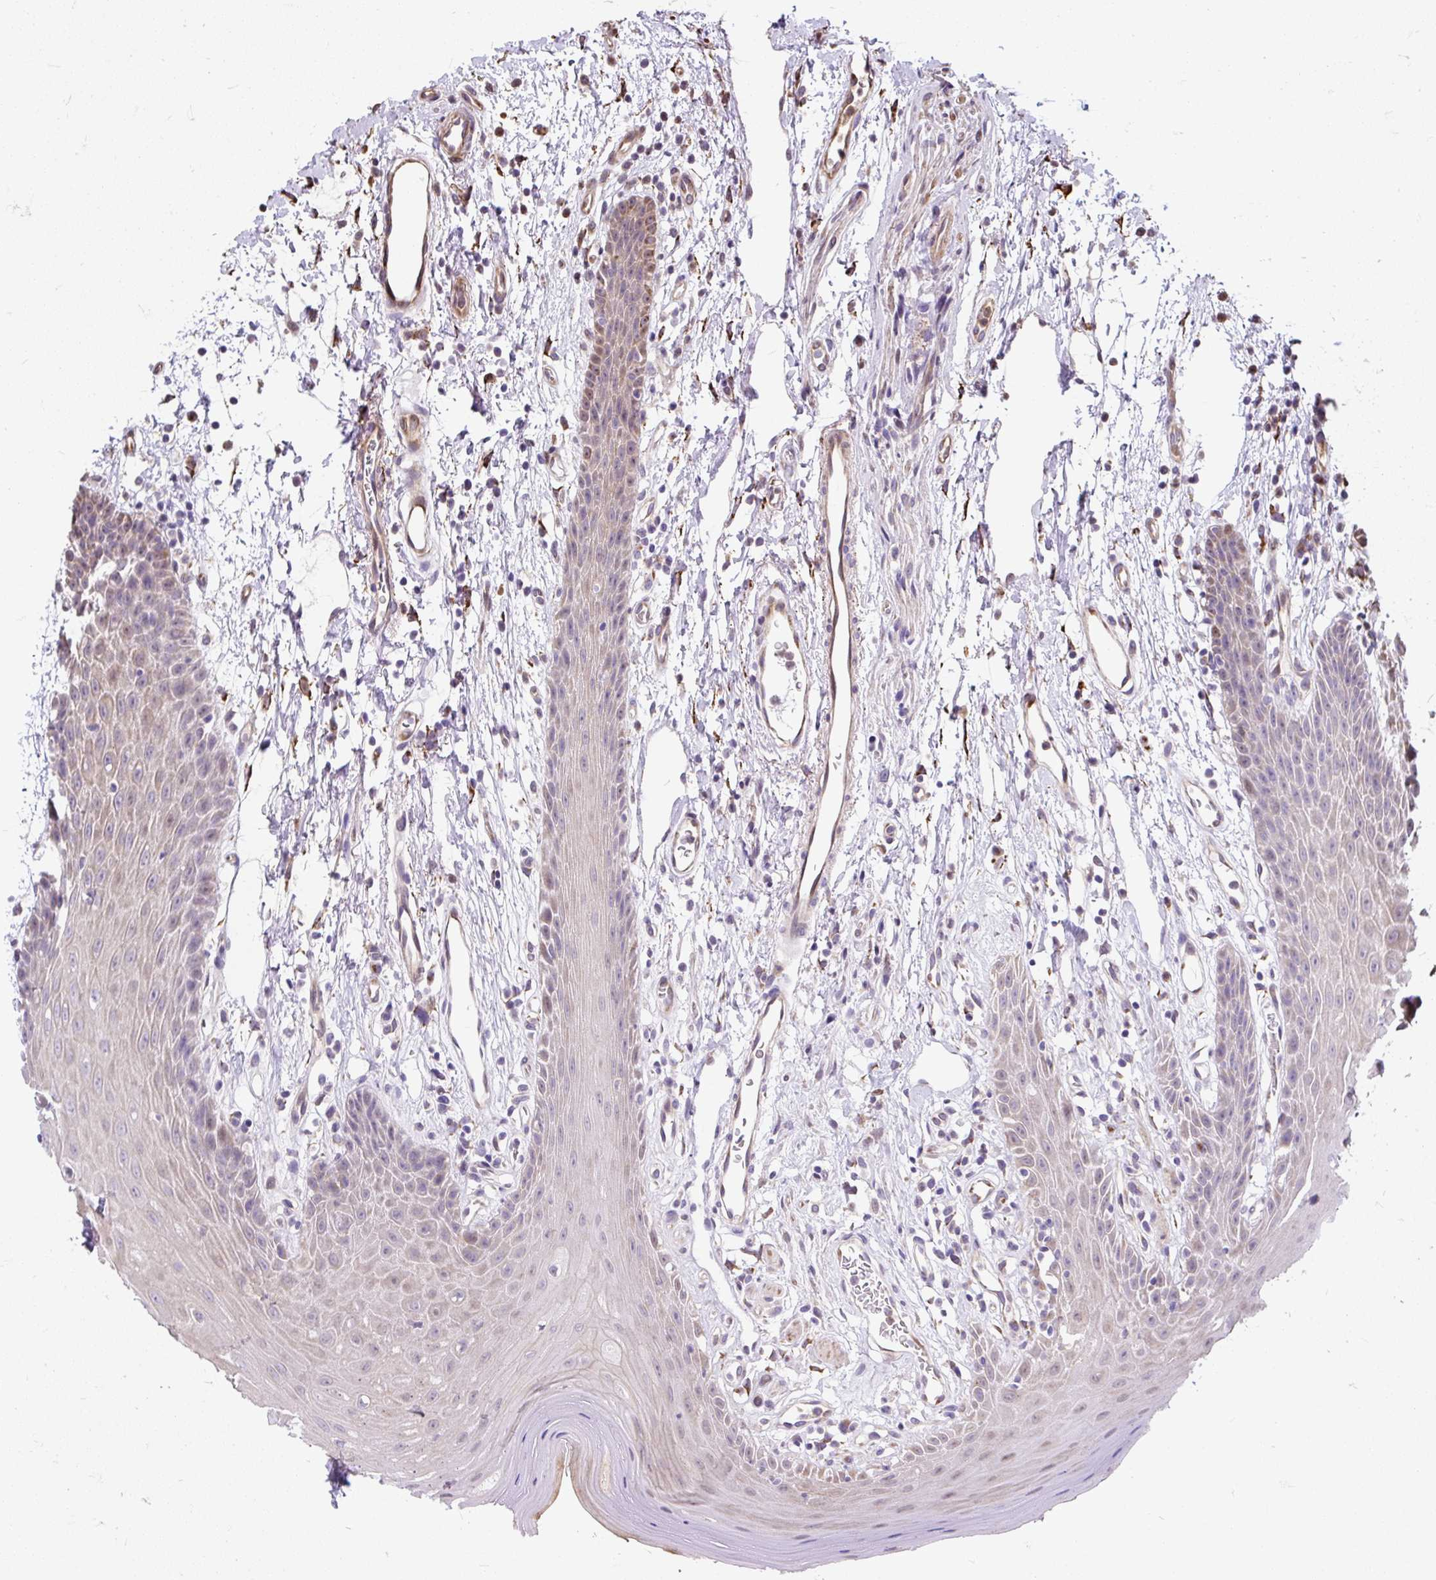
{"staining": {"intensity": "moderate", "quantity": "25%-75%", "location": "cytoplasmic/membranous,nuclear"}, "tissue": "oral mucosa", "cell_type": "Squamous epithelial cells", "image_type": "normal", "snomed": [{"axis": "morphology", "description": "Normal tissue, NOS"}, {"axis": "topography", "description": "Oral tissue"}, {"axis": "topography", "description": "Tounge, NOS"}], "caption": "A histopathology image showing moderate cytoplasmic/membranous,nuclear expression in about 25%-75% of squamous epithelial cells in benign oral mucosa, as visualized by brown immunohistochemical staining.", "gene": "PUS7L", "patient": {"sex": "female", "age": 59}}